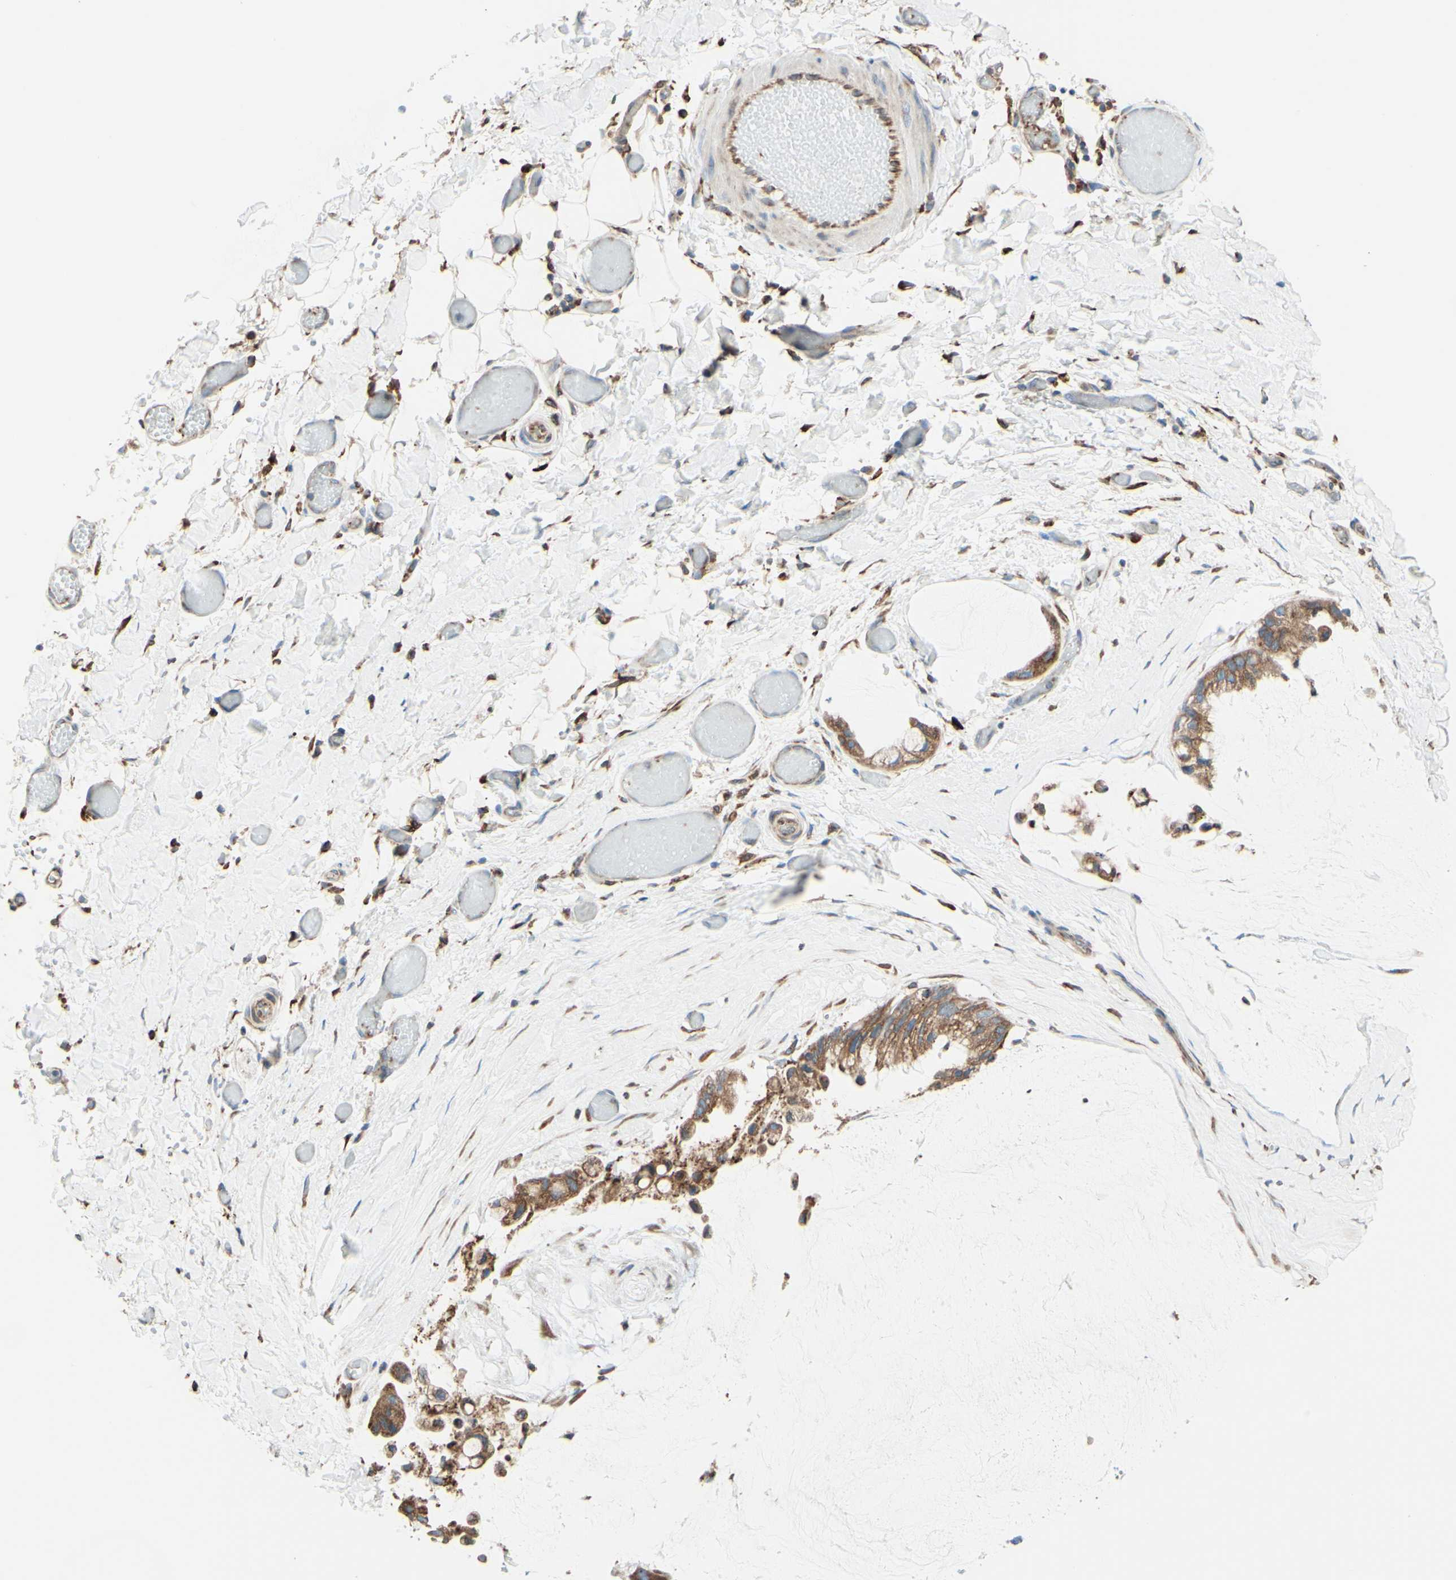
{"staining": {"intensity": "moderate", "quantity": ">75%", "location": "cytoplasmic/membranous"}, "tissue": "ovarian cancer", "cell_type": "Tumor cells", "image_type": "cancer", "snomed": [{"axis": "morphology", "description": "Cystadenocarcinoma, mucinous, NOS"}, {"axis": "topography", "description": "Ovary"}], "caption": "An image showing moderate cytoplasmic/membranous expression in about >75% of tumor cells in ovarian cancer (mucinous cystadenocarcinoma), as visualized by brown immunohistochemical staining.", "gene": "DNAJB11", "patient": {"sex": "female", "age": 39}}